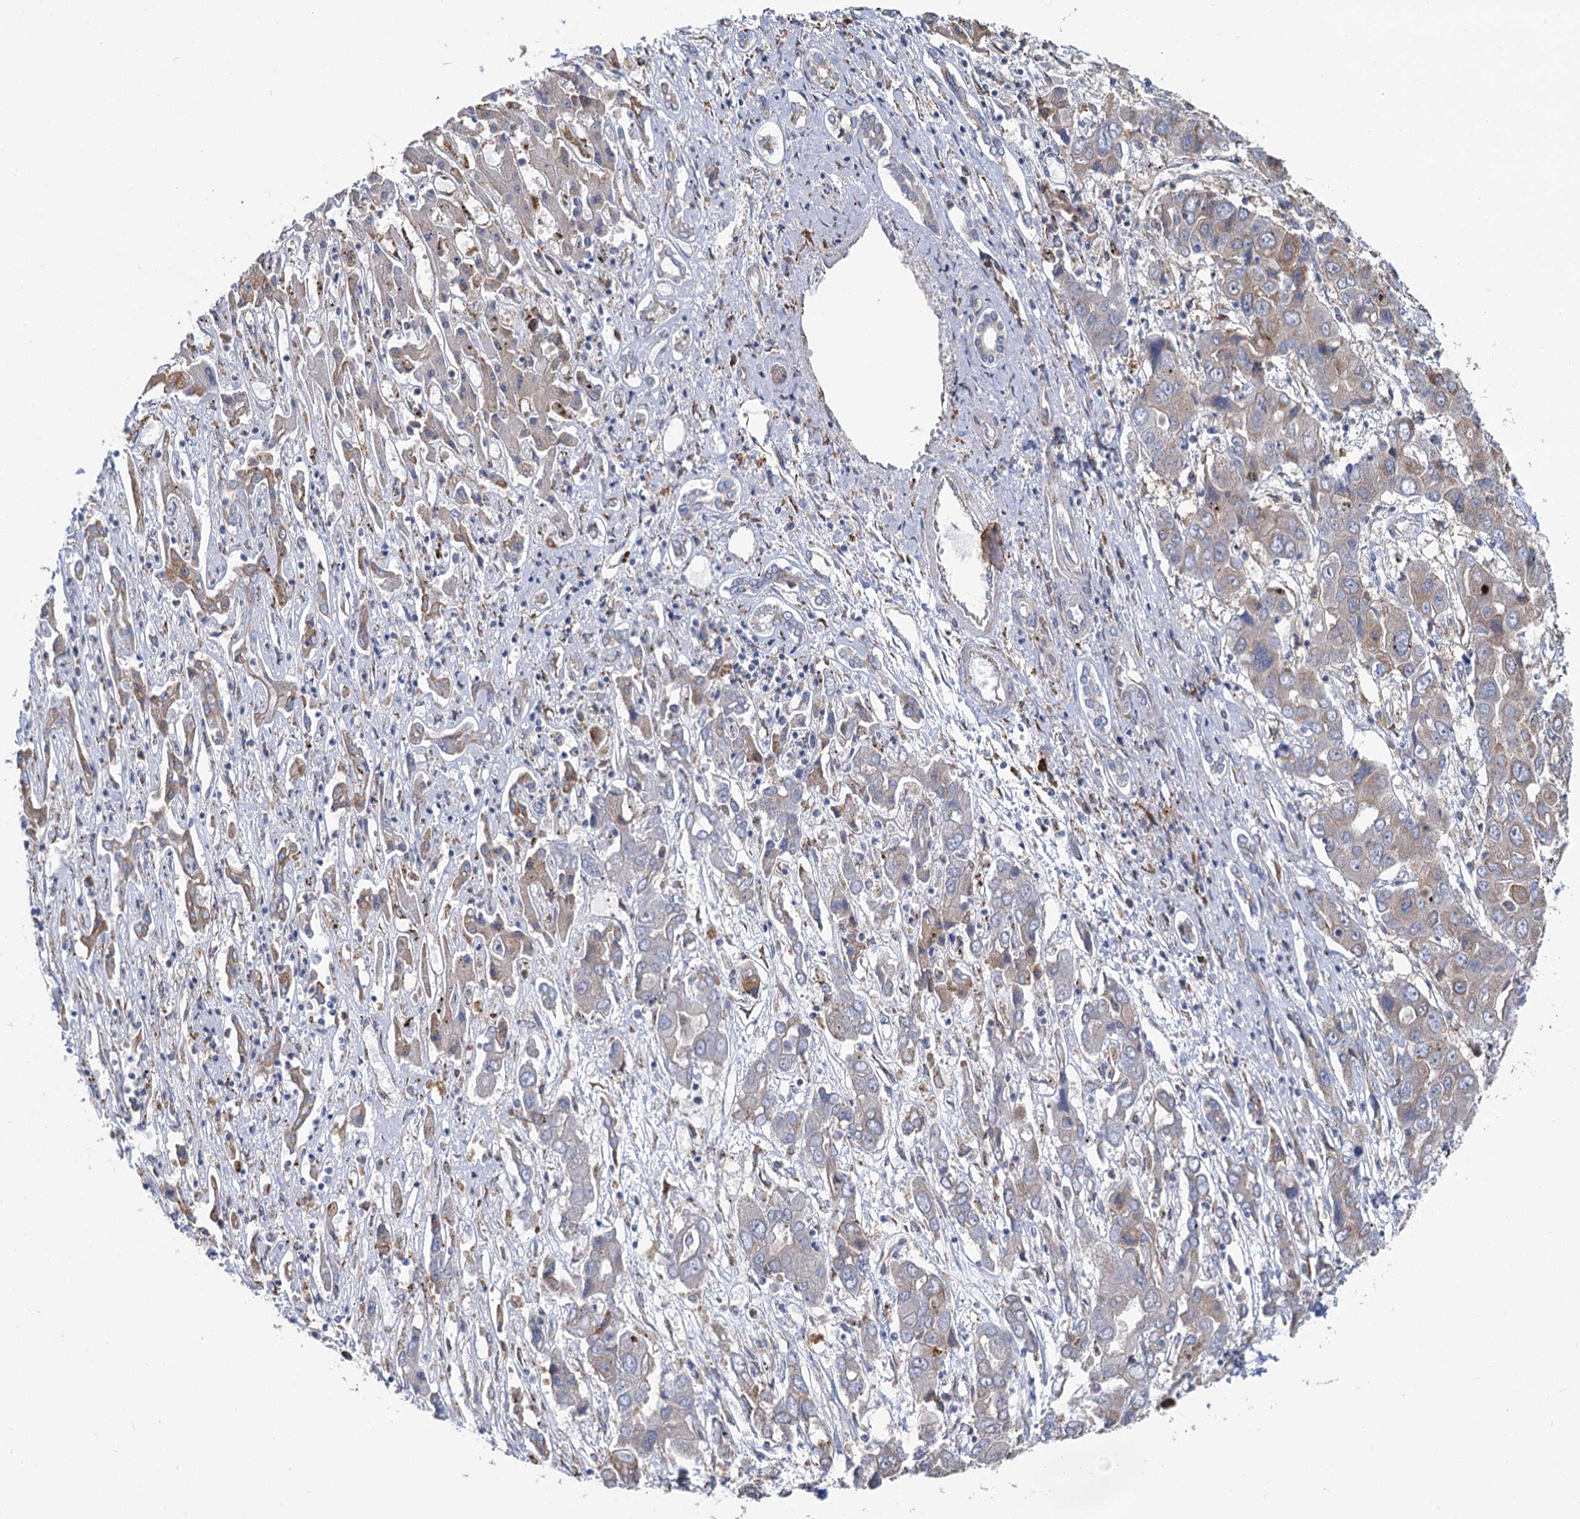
{"staining": {"intensity": "weak", "quantity": "<25%", "location": "cytoplasmic/membranous"}, "tissue": "liver cancer", "cell_type": "Tumor cells", "image_type": "cancer", "snomed": [{"axis": "morphology", "description": "Cholangiocarcinoma"}, {"axis": "topography", "description": "Liver"}], "caption": "Histopathology image shows no protein staining in tumor cells of liver cancer tissue.", "gene": "PRSS35", "patient": {"sex": "male", "age": 67}}